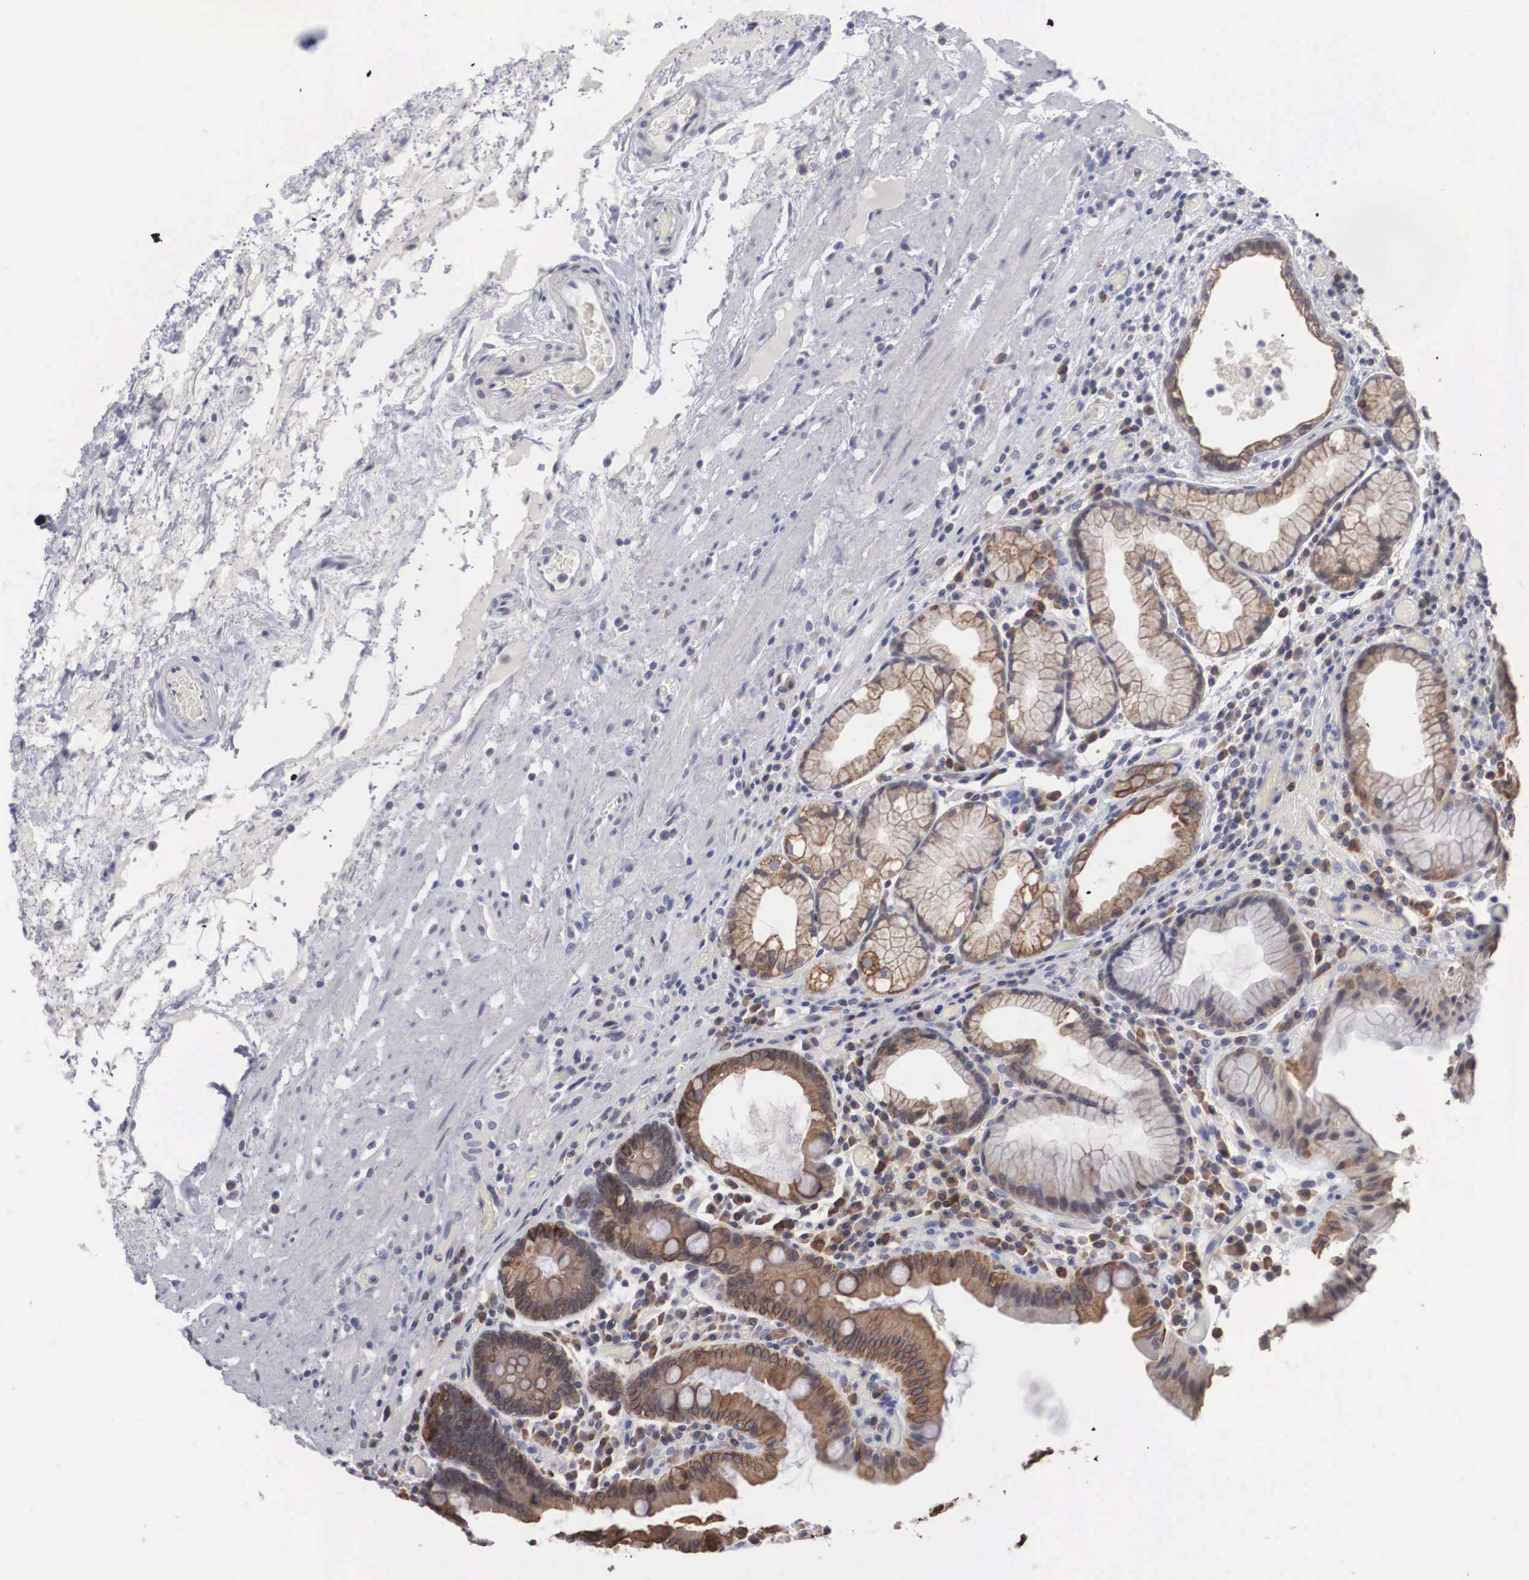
{"staining": {"intensity": "moderate", "quantity": ">75%", "location": "cytoplasmic/membranous"}, "tissue": "stomach", "cell_type": "Glandular cells", "image_type": "normal", "snomed": [{"axis": "morphology", "description": "Normal tissue, NOS"}, {"axis": "topography", "description": "Stomach, lower"}, {"axis": "topography", "description": "Duodenum"}], "caption": "A medium amount of moderate cytoplasmic/membranous expression is present in approximately >75% of glandular cells in benign stomach. (DAB (3,3'-diaminobenzidine) IHC with brightfield microscopy, high magnification).", "gene": "WDR89", "patient": {"sex": "male", "age": 84}}